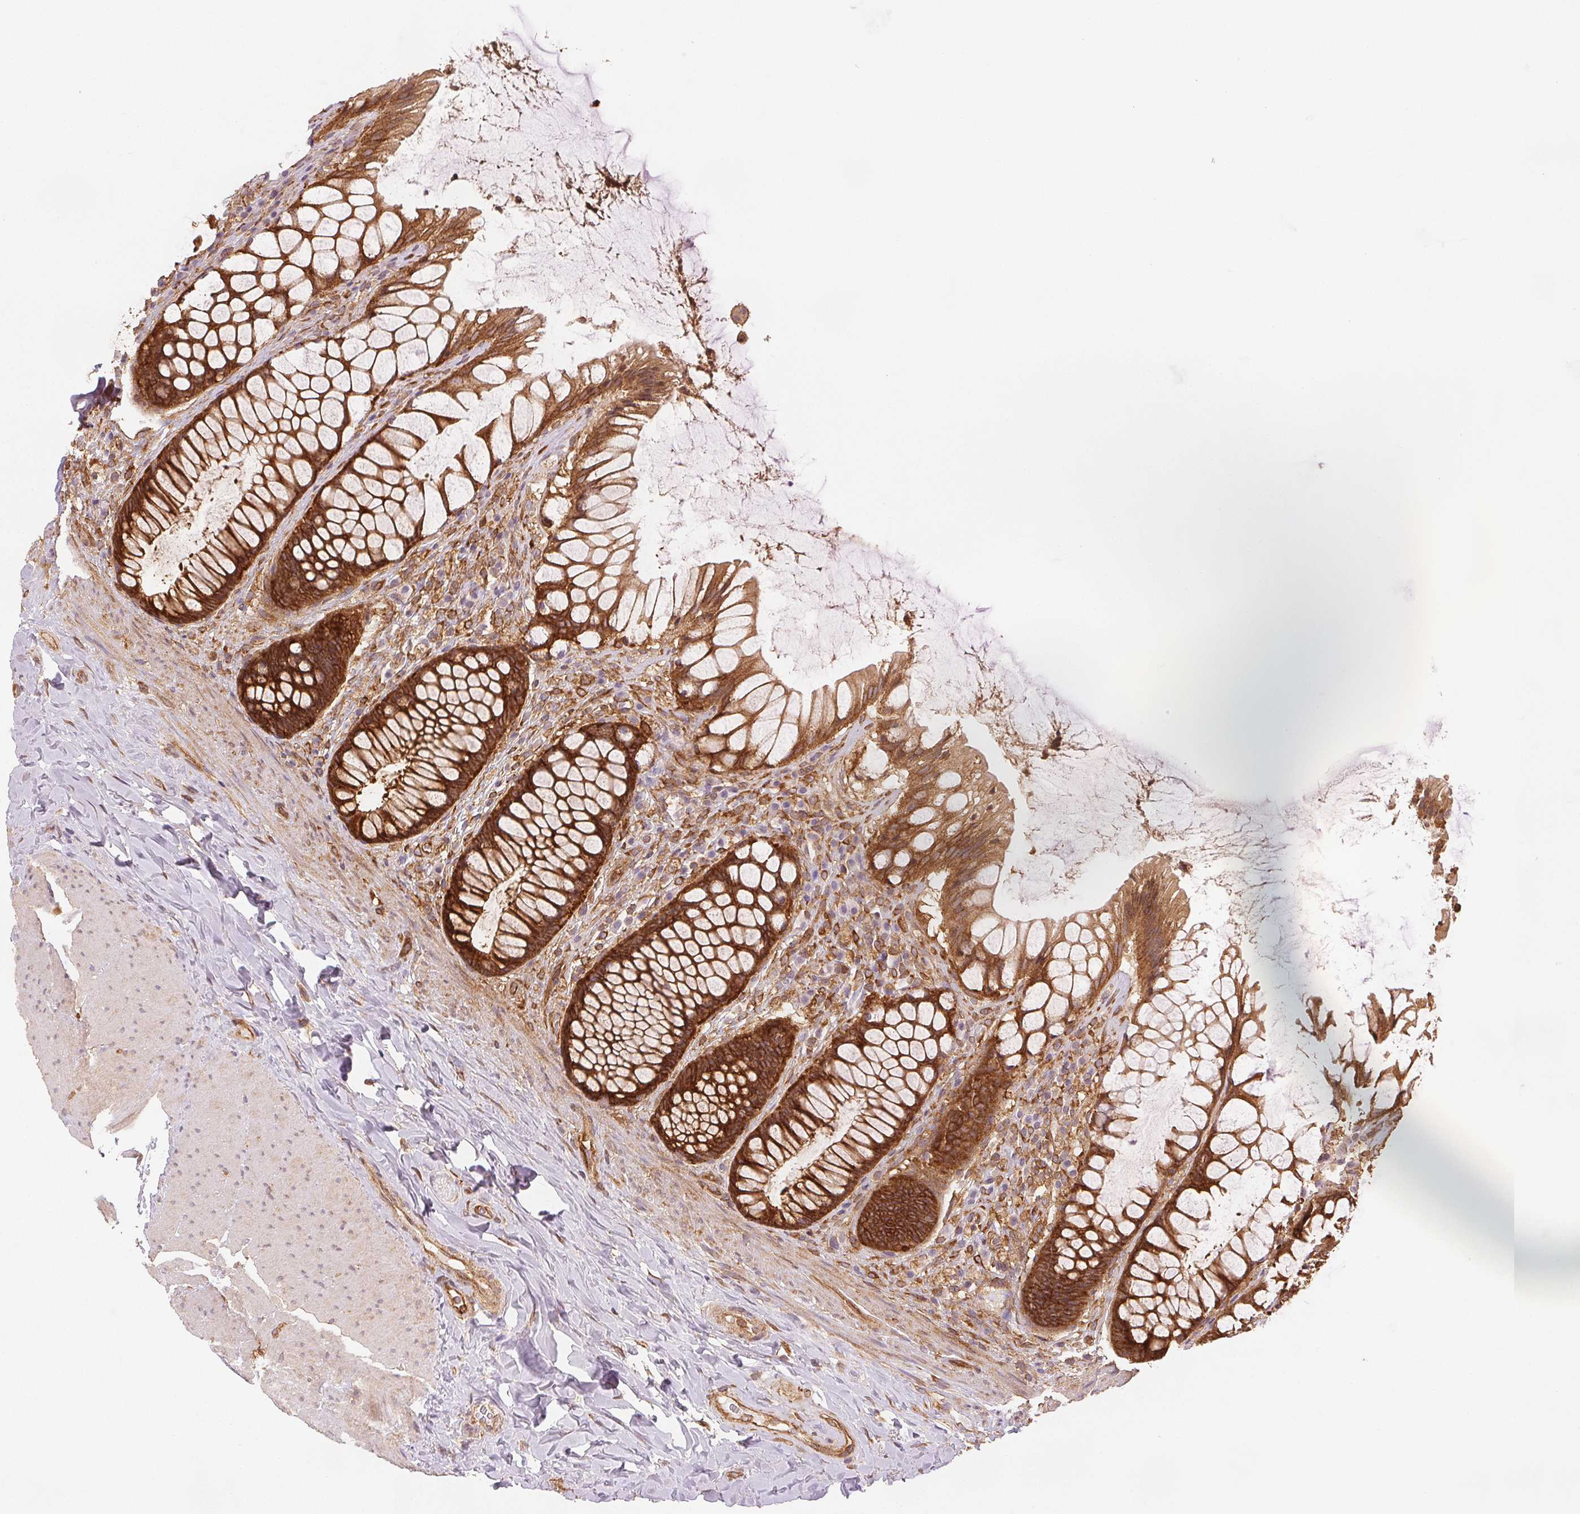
{"staining": {"intensity": "strong", "quantity": ">75%", "location": "cytoplasmic/membranous"}, "tissue": "rectum", "cell_type": "Glandular cells", "image_type": "normal", "snomed": [{"axis": "morphology", "description": "Normal tissue, NOS"}, {"axis": "topography", "description": "Rectum"}], "caption": "A brown stain shows strong cytoplasmic/membranous expression of a protein in glandular cells of unremarkable human rectum.", "gene": "DIAPH2", "patient": {"sex": "female", "age": 58}}